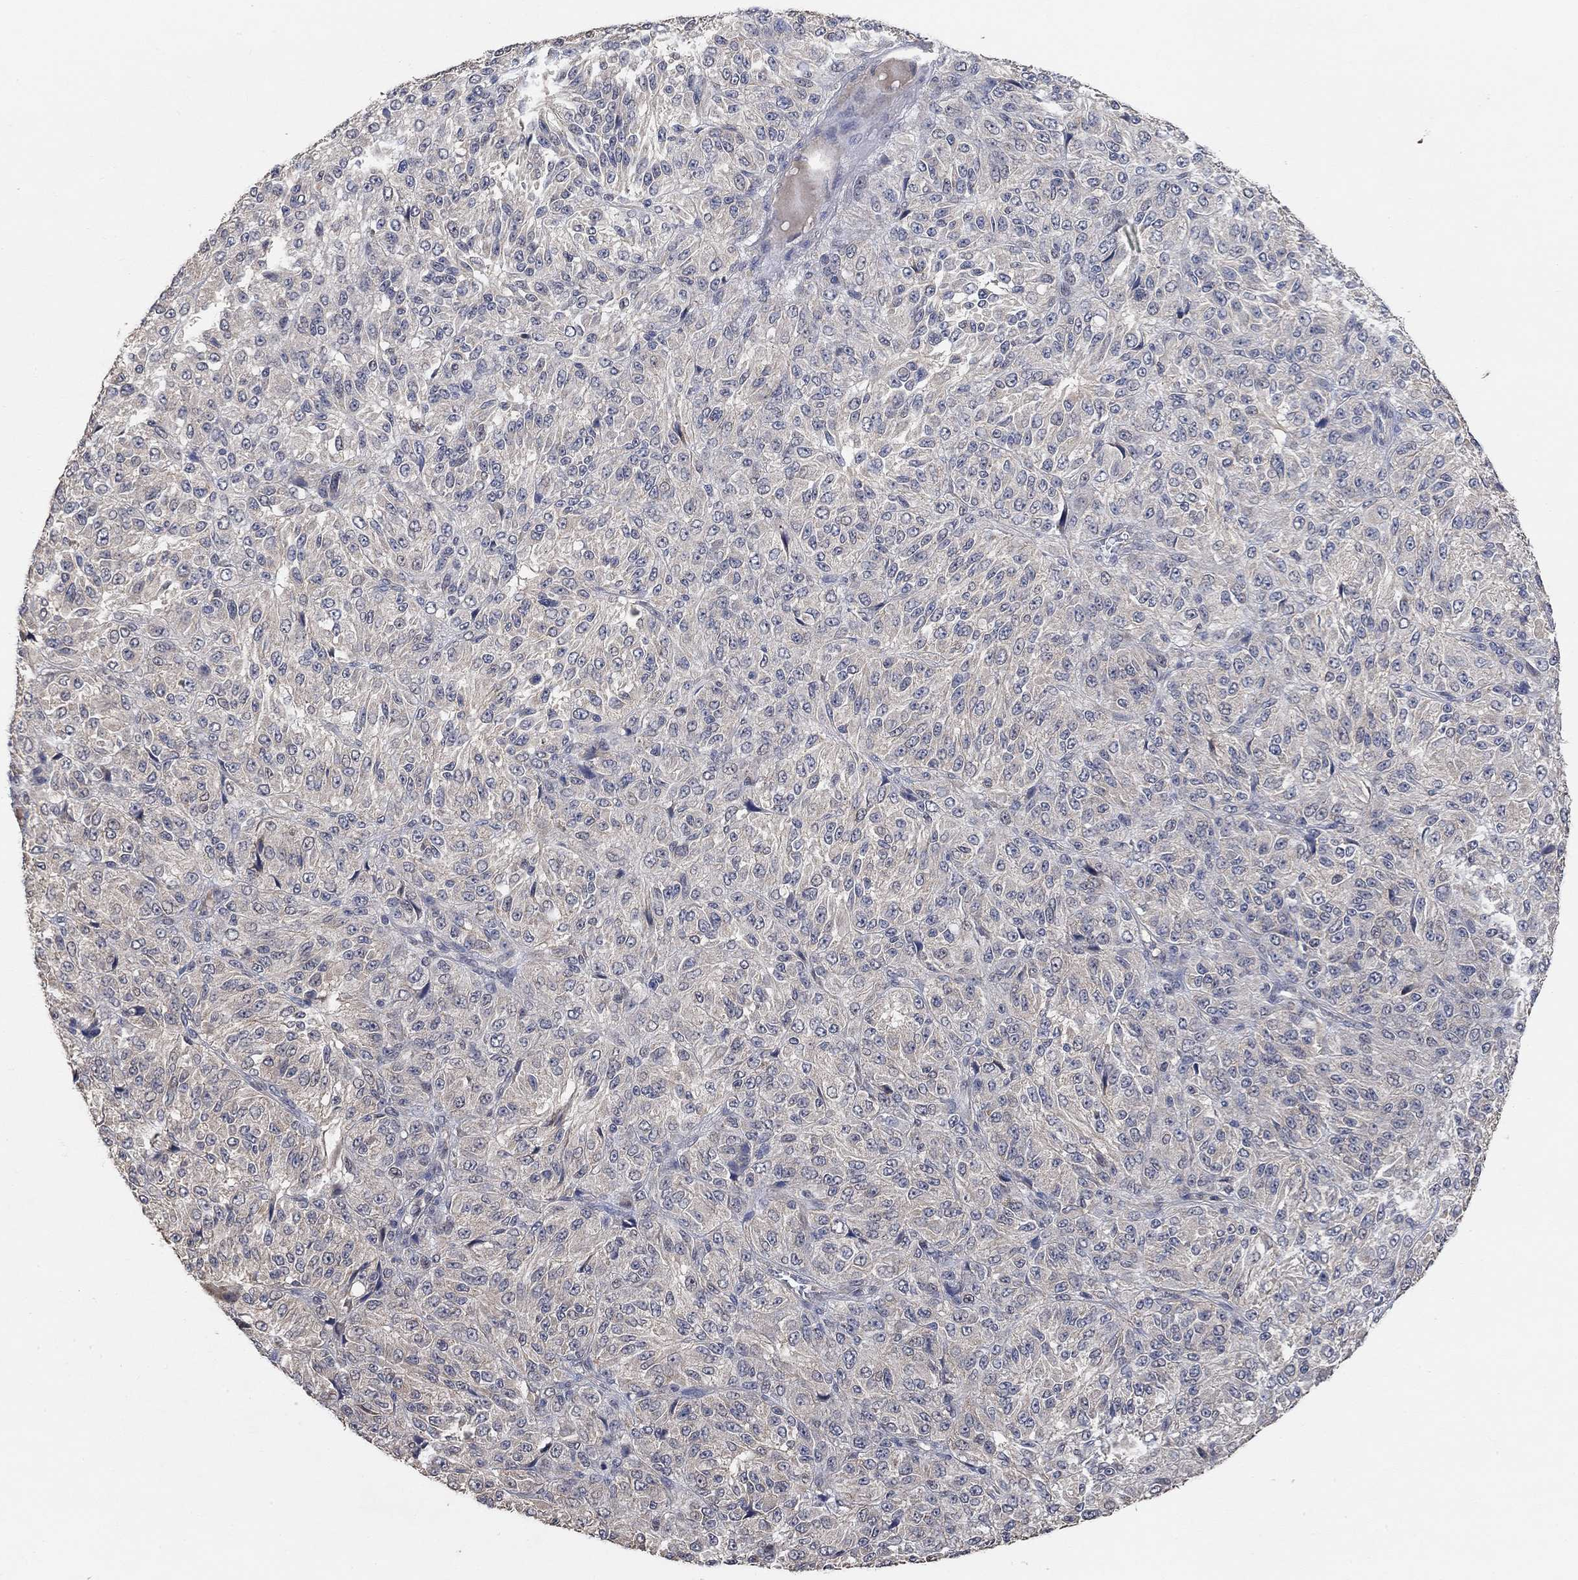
{"staining": {"intensity": "negative", "quantity": "none", "location": "none"}, "tissue": "melanoma", "cell_type": "Tumor cells", "image_type": "cancer", "snomed": [{"axis": "morphology", "description": "Malignant melanoma, Metastatic site"}, {"axis": "topography", "description": "Brain"}], "caption": "This is a image of immunohistochemistry staining of malignant melanoma (metastatic site), which shows no staining in tumor cells.", "gene": "UNC5B", "patient": {"sex": "female", "age": 56}}